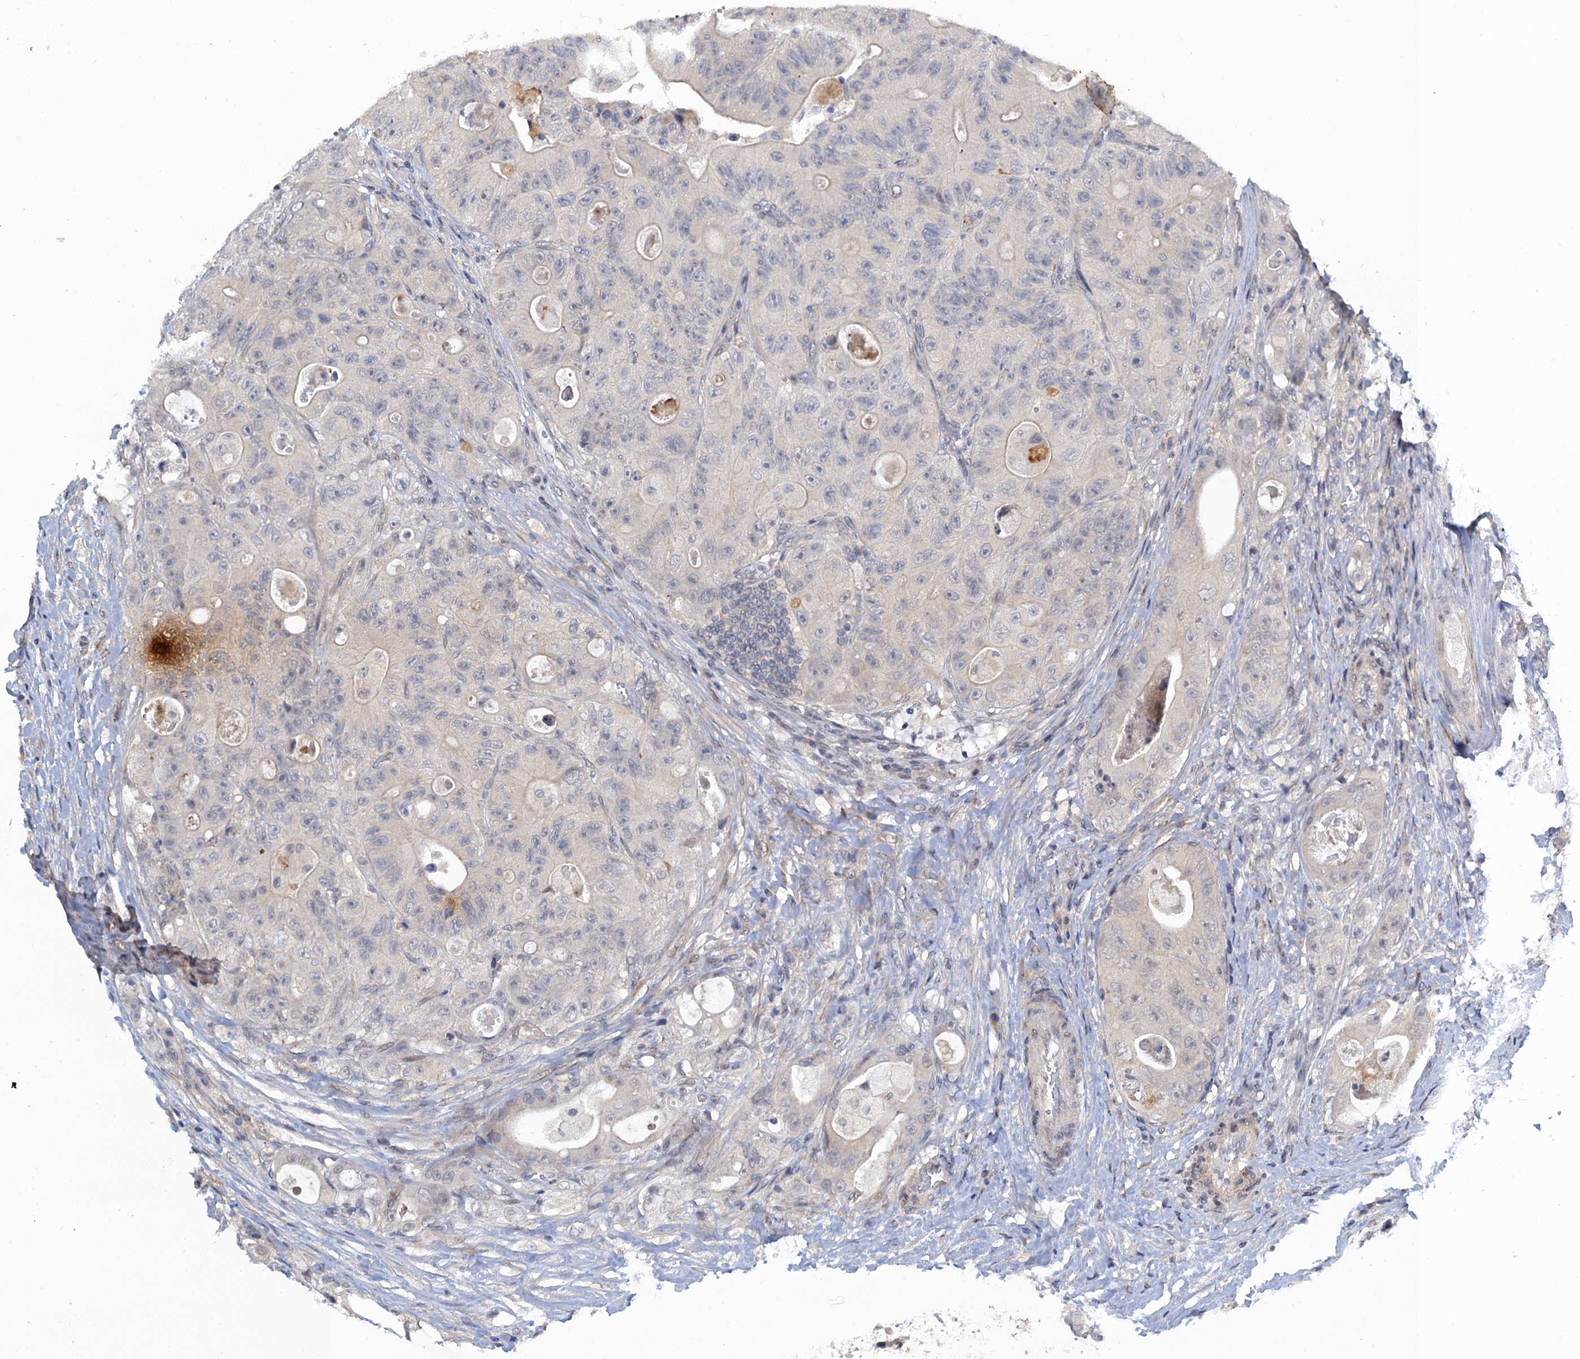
{"staining": {"intensity": "negative", "quantity": "none", "location": "none"}, "tissue": "colorectal cancer", "cell_type": "Tumor cells", "image_type": "cancer", "snomed": [{"axis": "morphology", "description": "Adenocarcinoma, NOS"}, {"axis": "topography", "description": "Colon"}], "caption": "IHC of adenocarcinoma (colorectal) shows no expression in tumor cells.", "gene": "MRFAP1", "patient": {"sex": "female", "age": 46}}